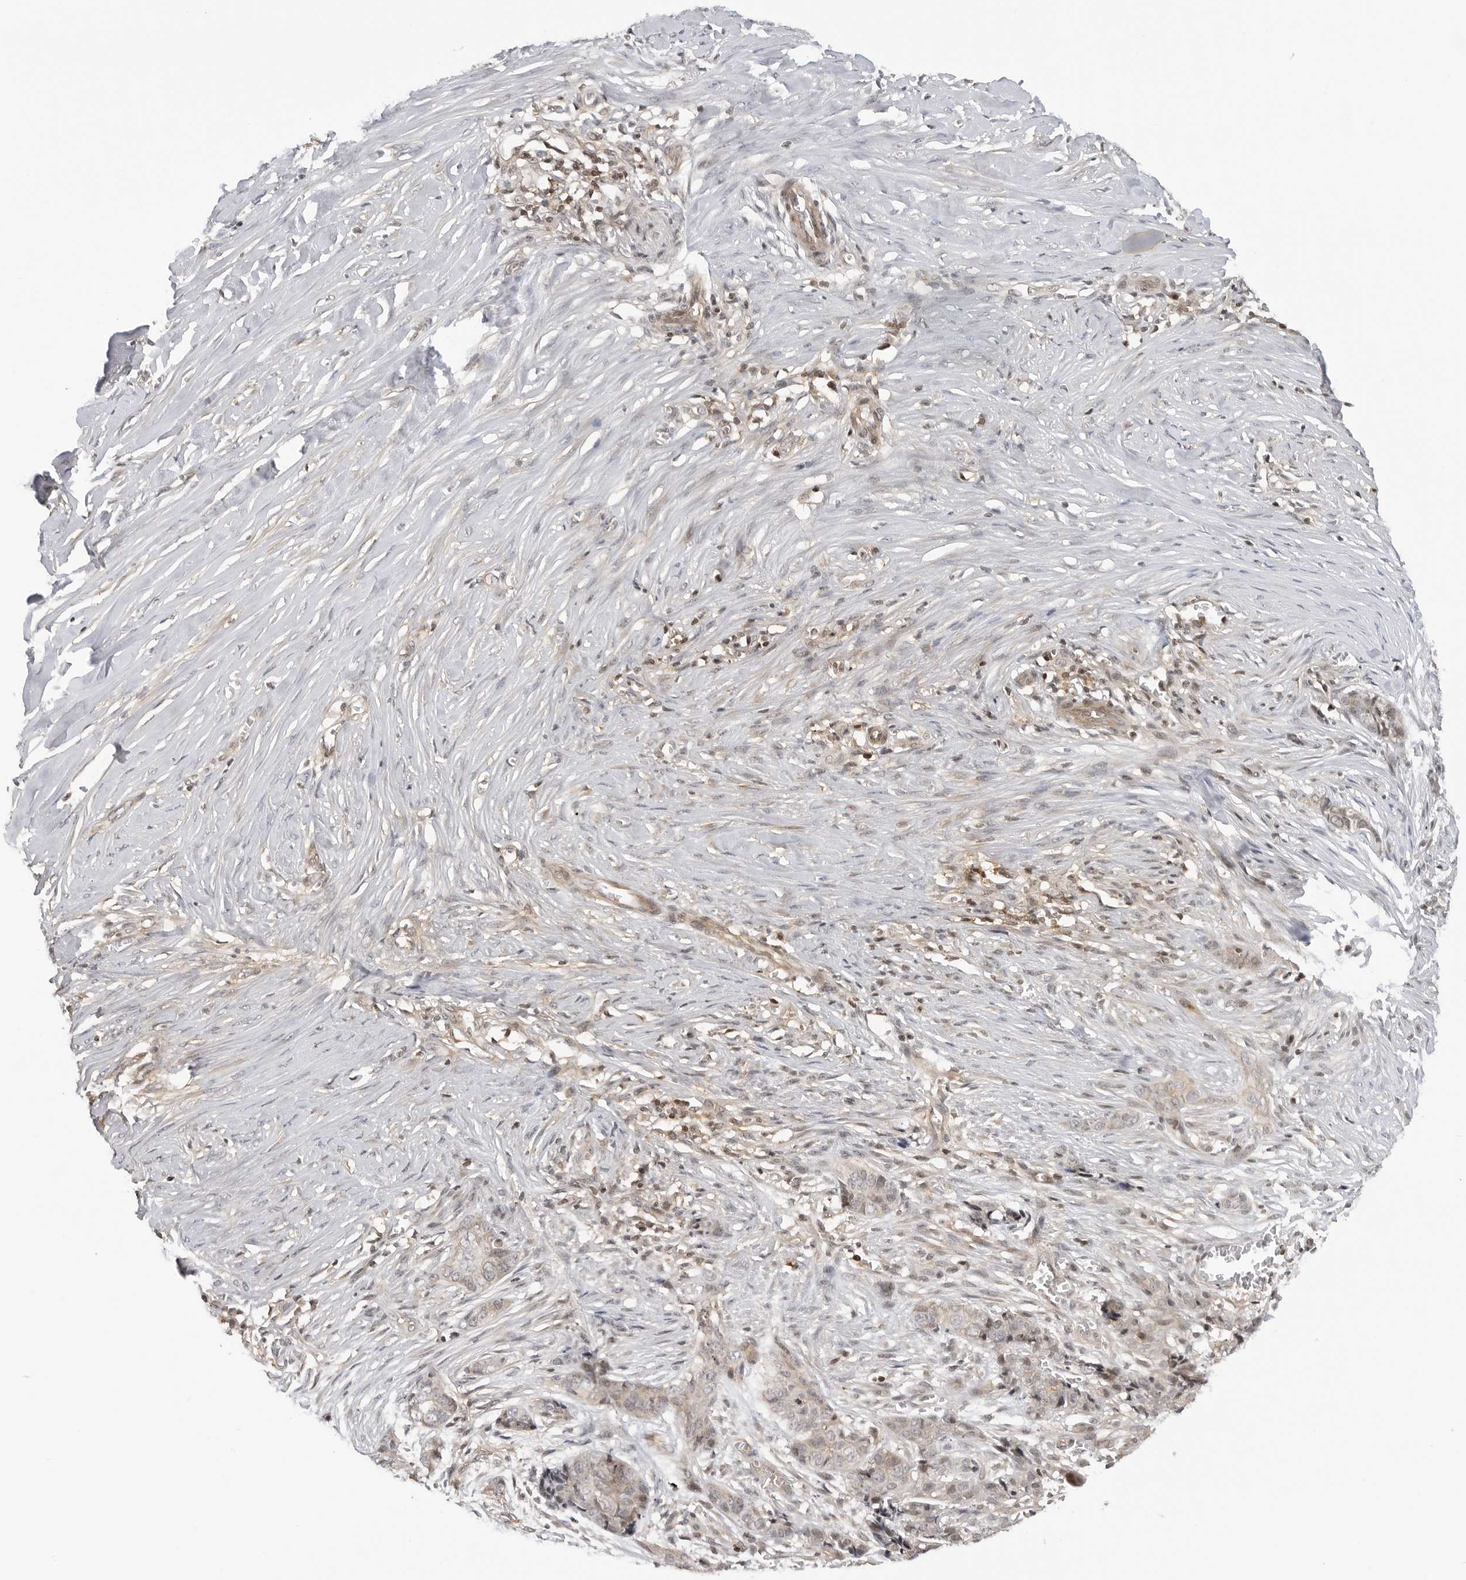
{"staining": {"intensity": "weak", "quantity": "<25%", "location": "cytoplasmic/membranous,nuclear"}, "tissue": "skin cancer", "cell_type": "Tumor cells", "image_type": "cancer", "snomed": [{"axis": "morphology", "description": "Basal cell carcinoma"}, {"axis": "topography", "description": "Skin"}], "caption": "DAB immunohistochemical staining of human skin cancer reveals no significant expression in tumor cells.", "gene": "MAP2K5", "patient": {"sex": "female", "age": 64}}